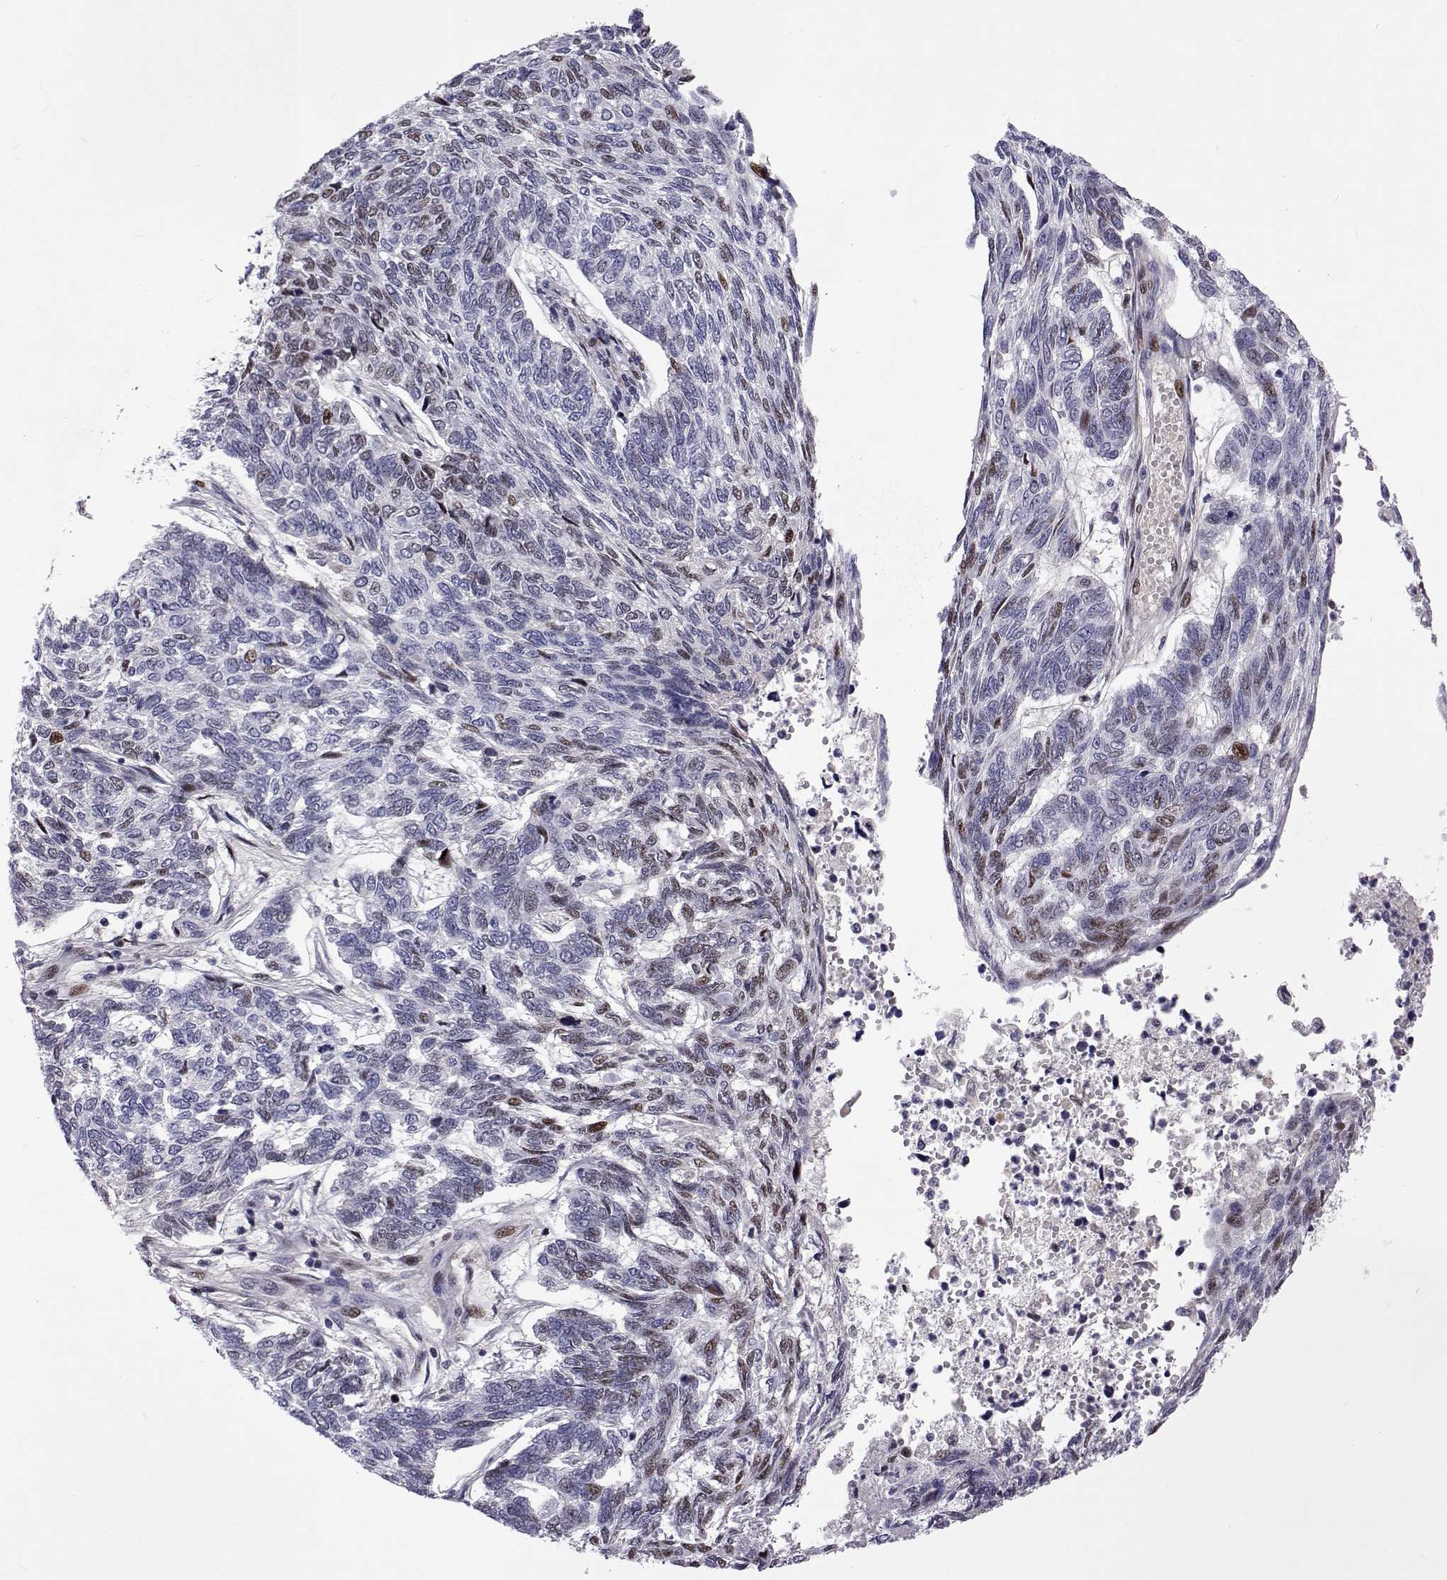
{"staining": {"intensity": "weak", "quantity": "<25%", "location": "nuclear"}, "tissue": "skin cancer", "cell_type": "Tumor cells", "image_type": "cancer", "snomed": [{"axis": "morphology", "description": "Basal cell carcinoma"}, {"axis": "topography", "description": "Skin"}], "caption": "This is an IHC image of skin basal cell carcinoma. There is no expression in tumor cells.", "gene": "TCF15", "patient": {"sex": "female", "age": 65}}